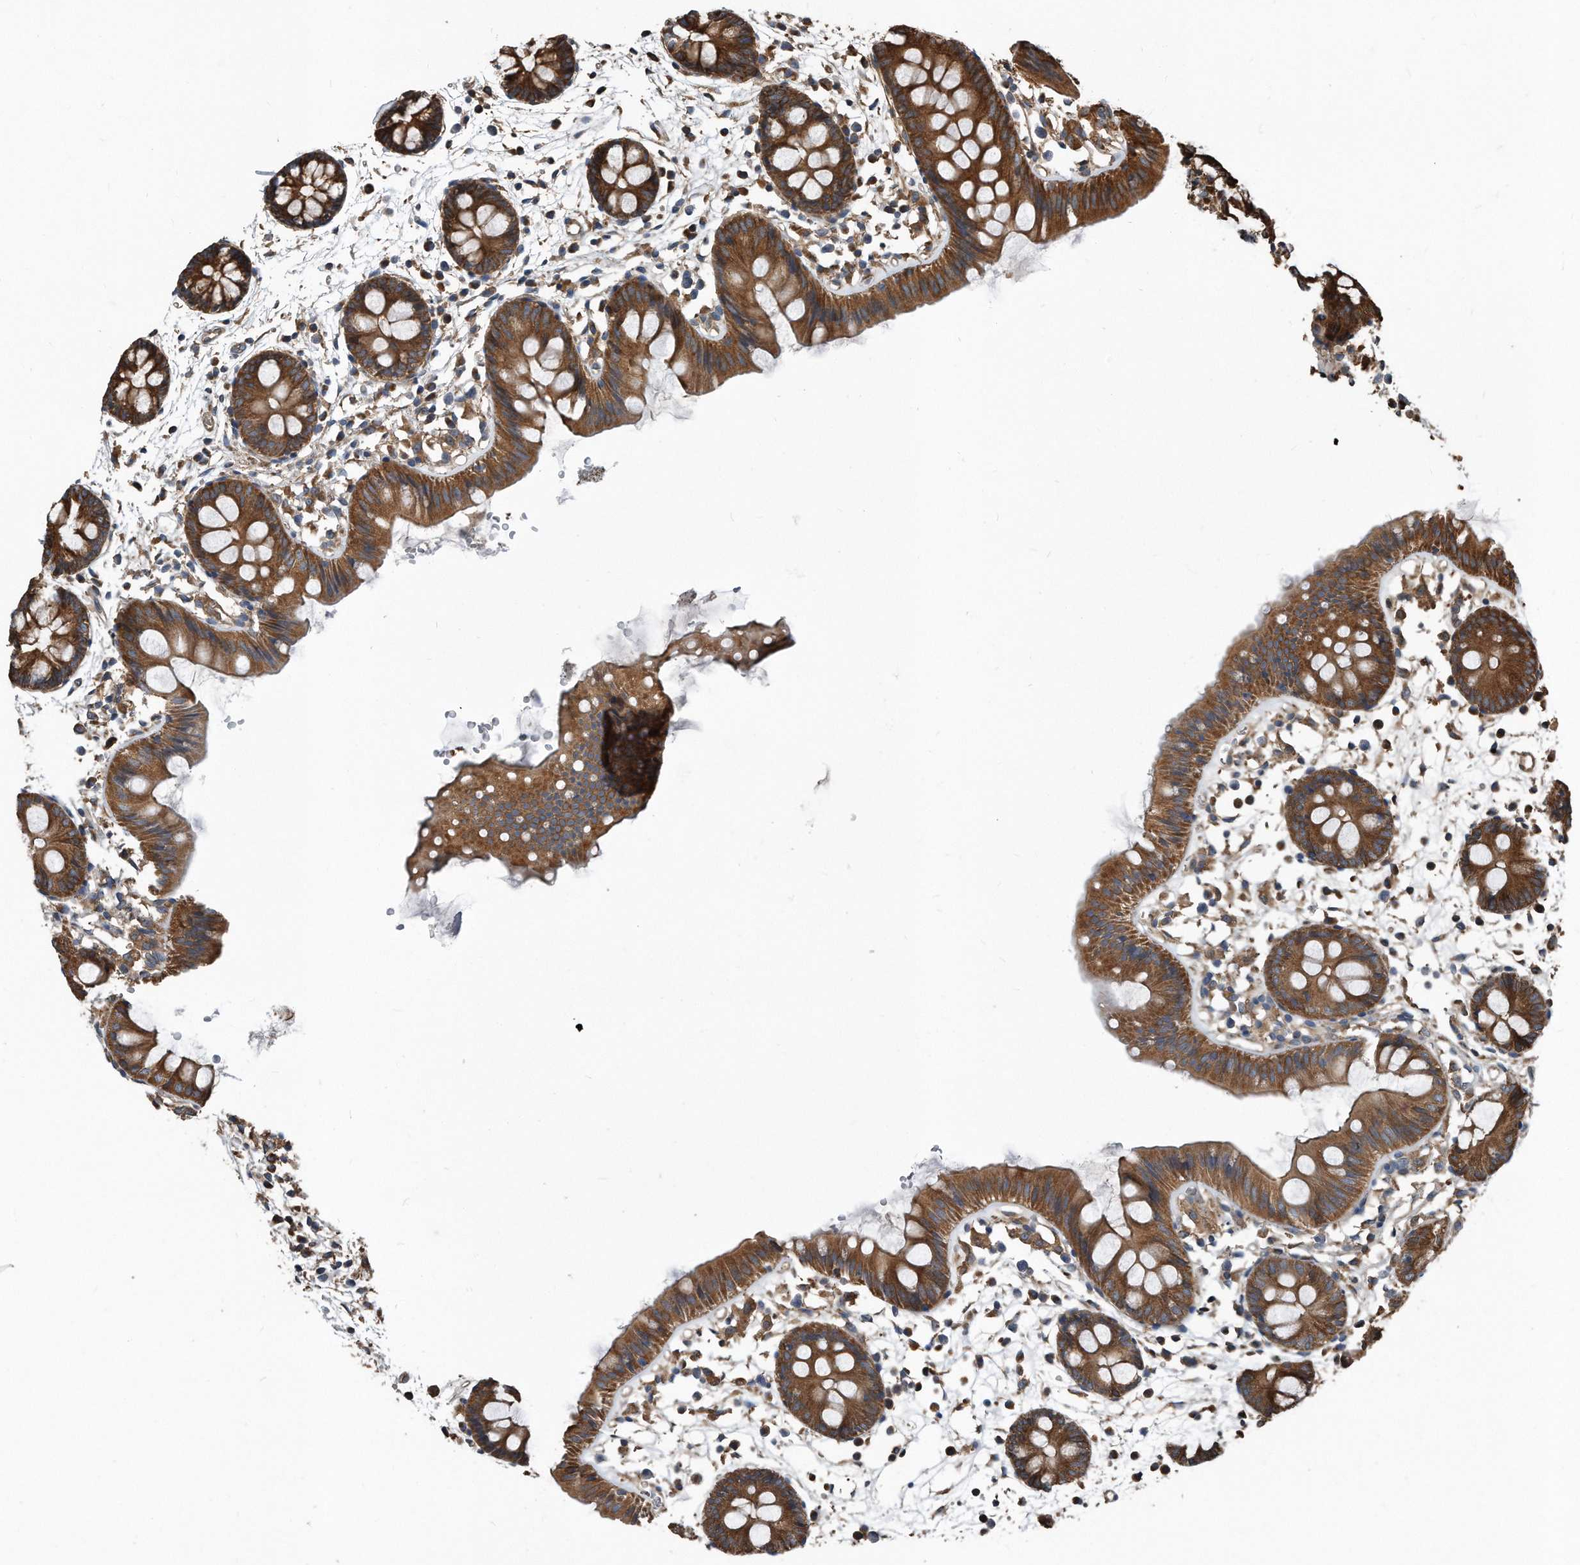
{"staining": {"intensity": "moderate", "quantity": ">75%", "location": "cytoplasmic/membranous"}, "tissue": "colon", "cell_type": "Endothelial cells", "image_type": "normal", "snomed": [{"axis": "morphology", "description": "Normal tissue, NOS"}, {"axis": "topography", "description": "Colon"}], "caption": "Unremarkable colon exhibits moderate cytoplasmic/membranous positivity in approximately >75% of endothelial cells, visualized by immunohistochemistry.", "gene": "FAM136A", "patient": {"sex": "male", "age": 56}}